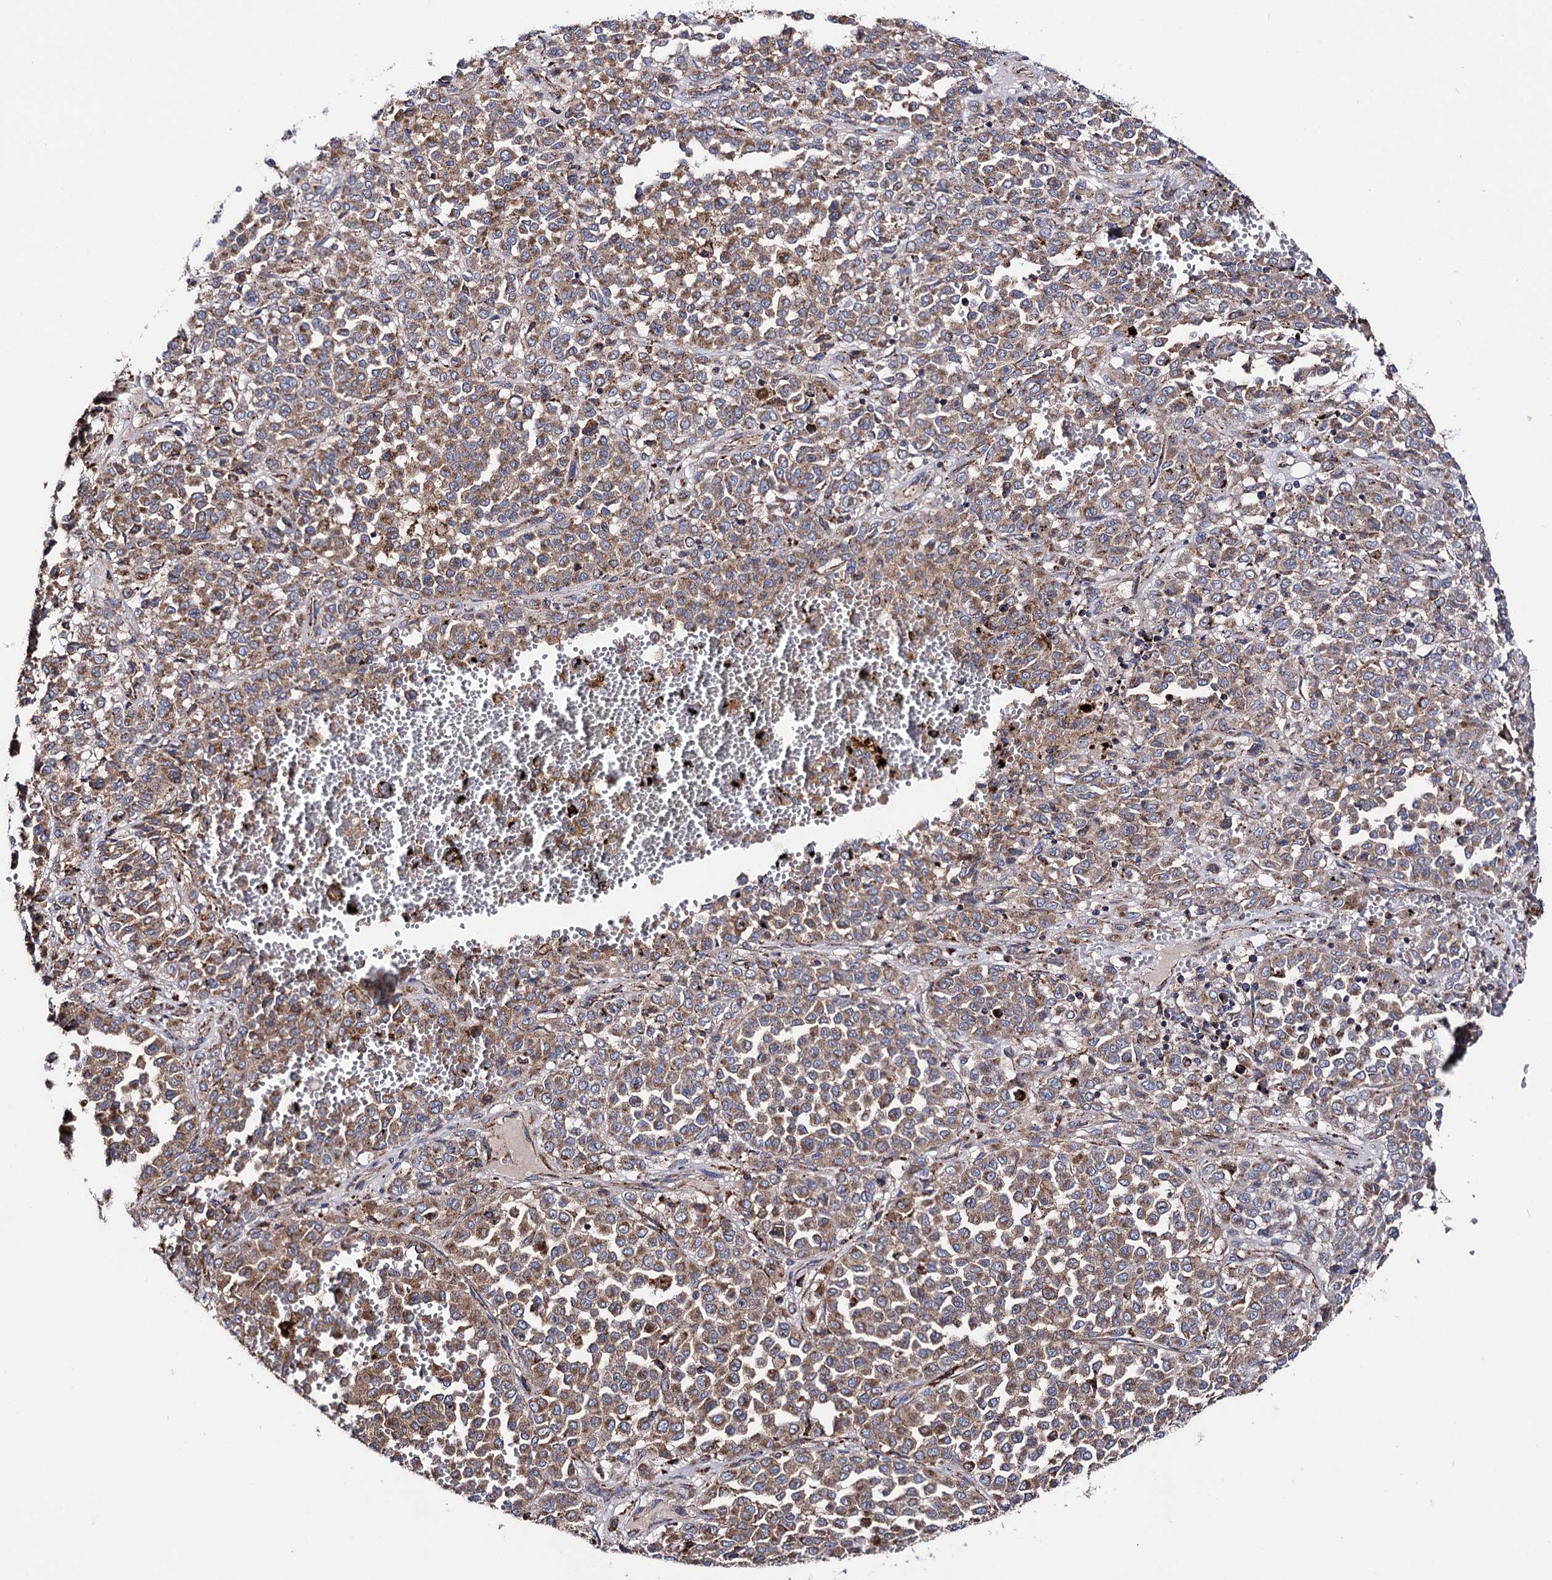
{"staining": {"intensity": "moderate", "quantity": ">75%", "location": "cytoplasmic/membranous"}, "tissue": "melanoma", "cell_type": "Tumor cells", "image_type": "cancer", "snomed": [{"axis": "morphology", "description": "Malignant melanoma, Metastatic site"}, {"axis": "topography", "description": "Pancreas"}], "caption": "DAB (3,3'-diaminobenzidine) immunohistochemical staining of human malignant melanoma (metastatic site) exhibits moderate cytoplasmic/membranous protein expression in about >75% of tumor cells.", "gene": "IQCH", "patient": {"sex": "female", "age": 30}}